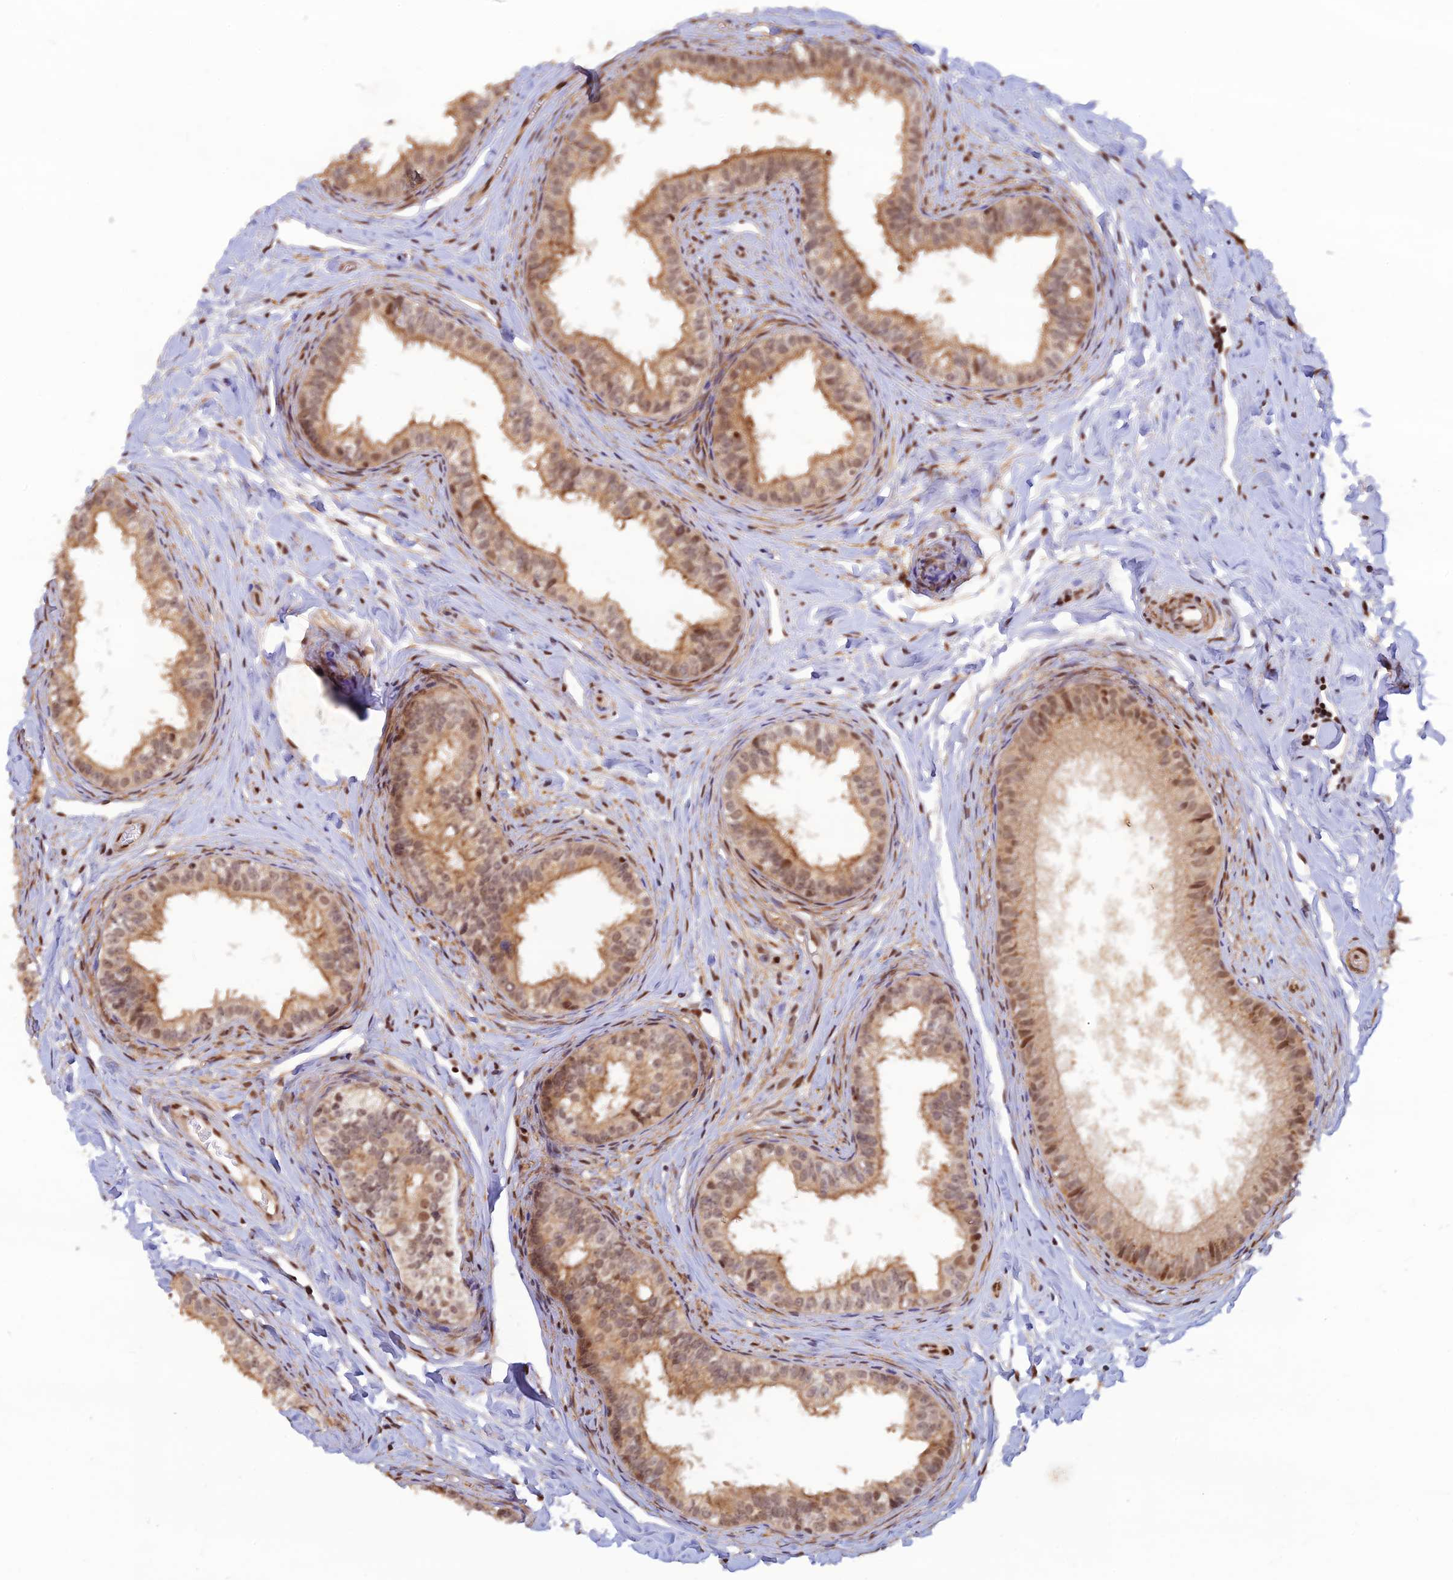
{"staining": {"intensity": "moderate", "quantity": ">75%", "location": "cytoplasmic/membranous,nuclear"}, "tissue": "epididymis", "cell_type": "Glandular cells", "image_type": "normal", "snomed": [{"axis": "morphology", "description": "Normal tissue, NOS"}, {"axis": "topography", "description": "Epididymis"}], "caption": "This is an image of immunohistochemistry staining of normal epididymis, which shows moderate staining in the cytoplasmic/membranous,nuclear of glandular cells.", "gene": "ZNF565", "patient": {"sex": "male", "age": 34}}